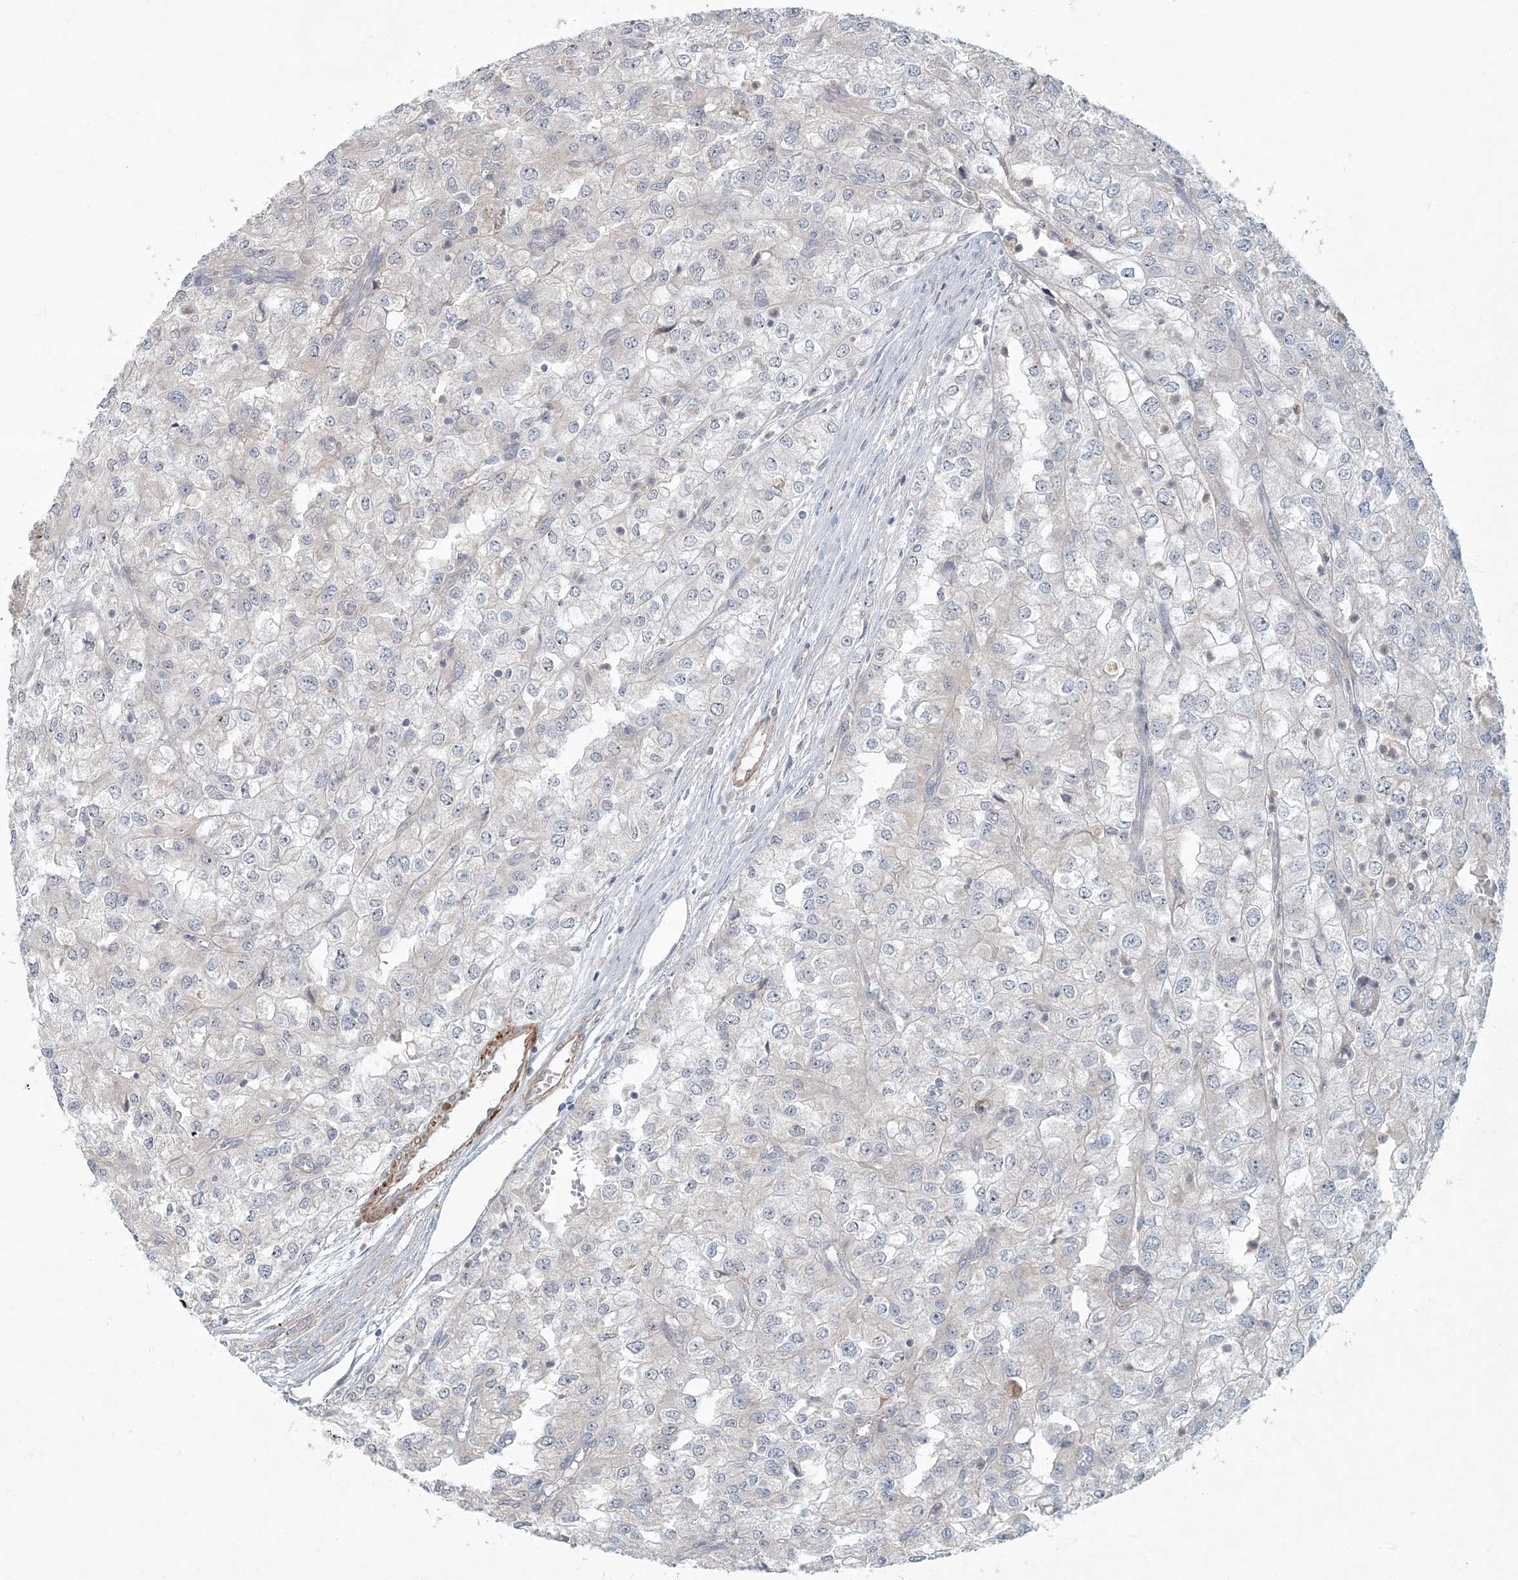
{"staining": {"intensity": "negative", "quantity": "none", "location": "none"}, "tissue": "renal cancer", "cell_type": "Tumor cells", "image_type": "cancer", "snomed": [{"axis": "morphology", "description": "Adenocarcinoma, NOS"}, {"axis": "topography", "description": "Kidney"}], "caption": "Immunohistochemical staining of renal adenocarcinoma exhibits no significant expression in tumor cells.", "gene": "ARHGEF38", "patient": {"sex": "female", "age": 54}}